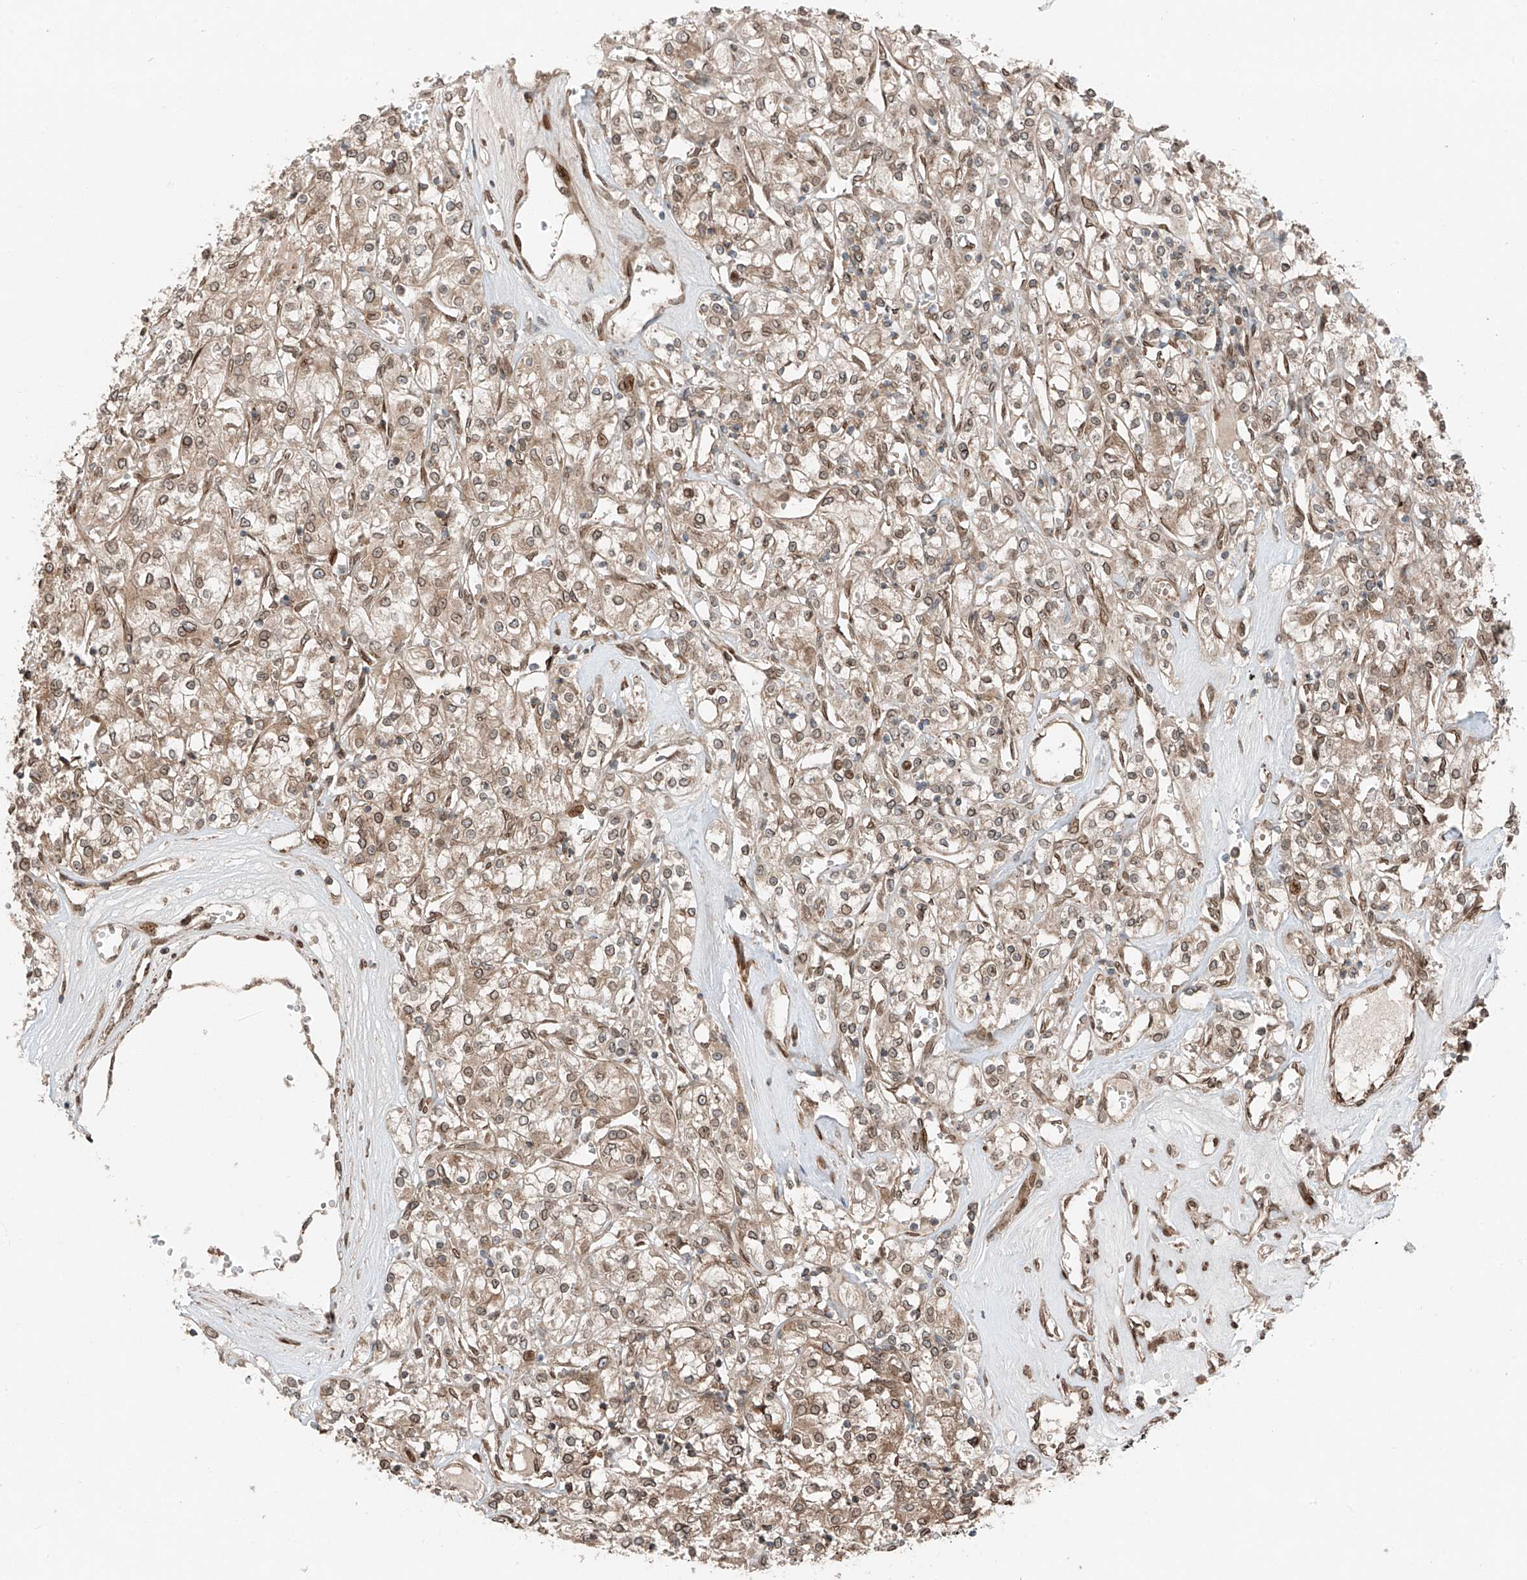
{"staining": {"intensity": "weak", "quantity": ">75%", "location": "cytoplasmic/membranous,nuclear"}, "tissue": "renal cancer", "cell_type": "Tumor cells", "image_type": "cancer", "snomed": [{"axis": "morphology", "description": "Adenocarcinoma, NOS"}, {"axis": "topography", "description": "Kidney"}], "caption": "Immunohistochemical staining of renal cancer (adenocarcinoma) exhibits low levels of weak cytoplasmic/membranous and nuclear protein expression in about >75% of tumor cells.", "gene": "CEP162", "patient": {"sex": "female", "age": 59}}